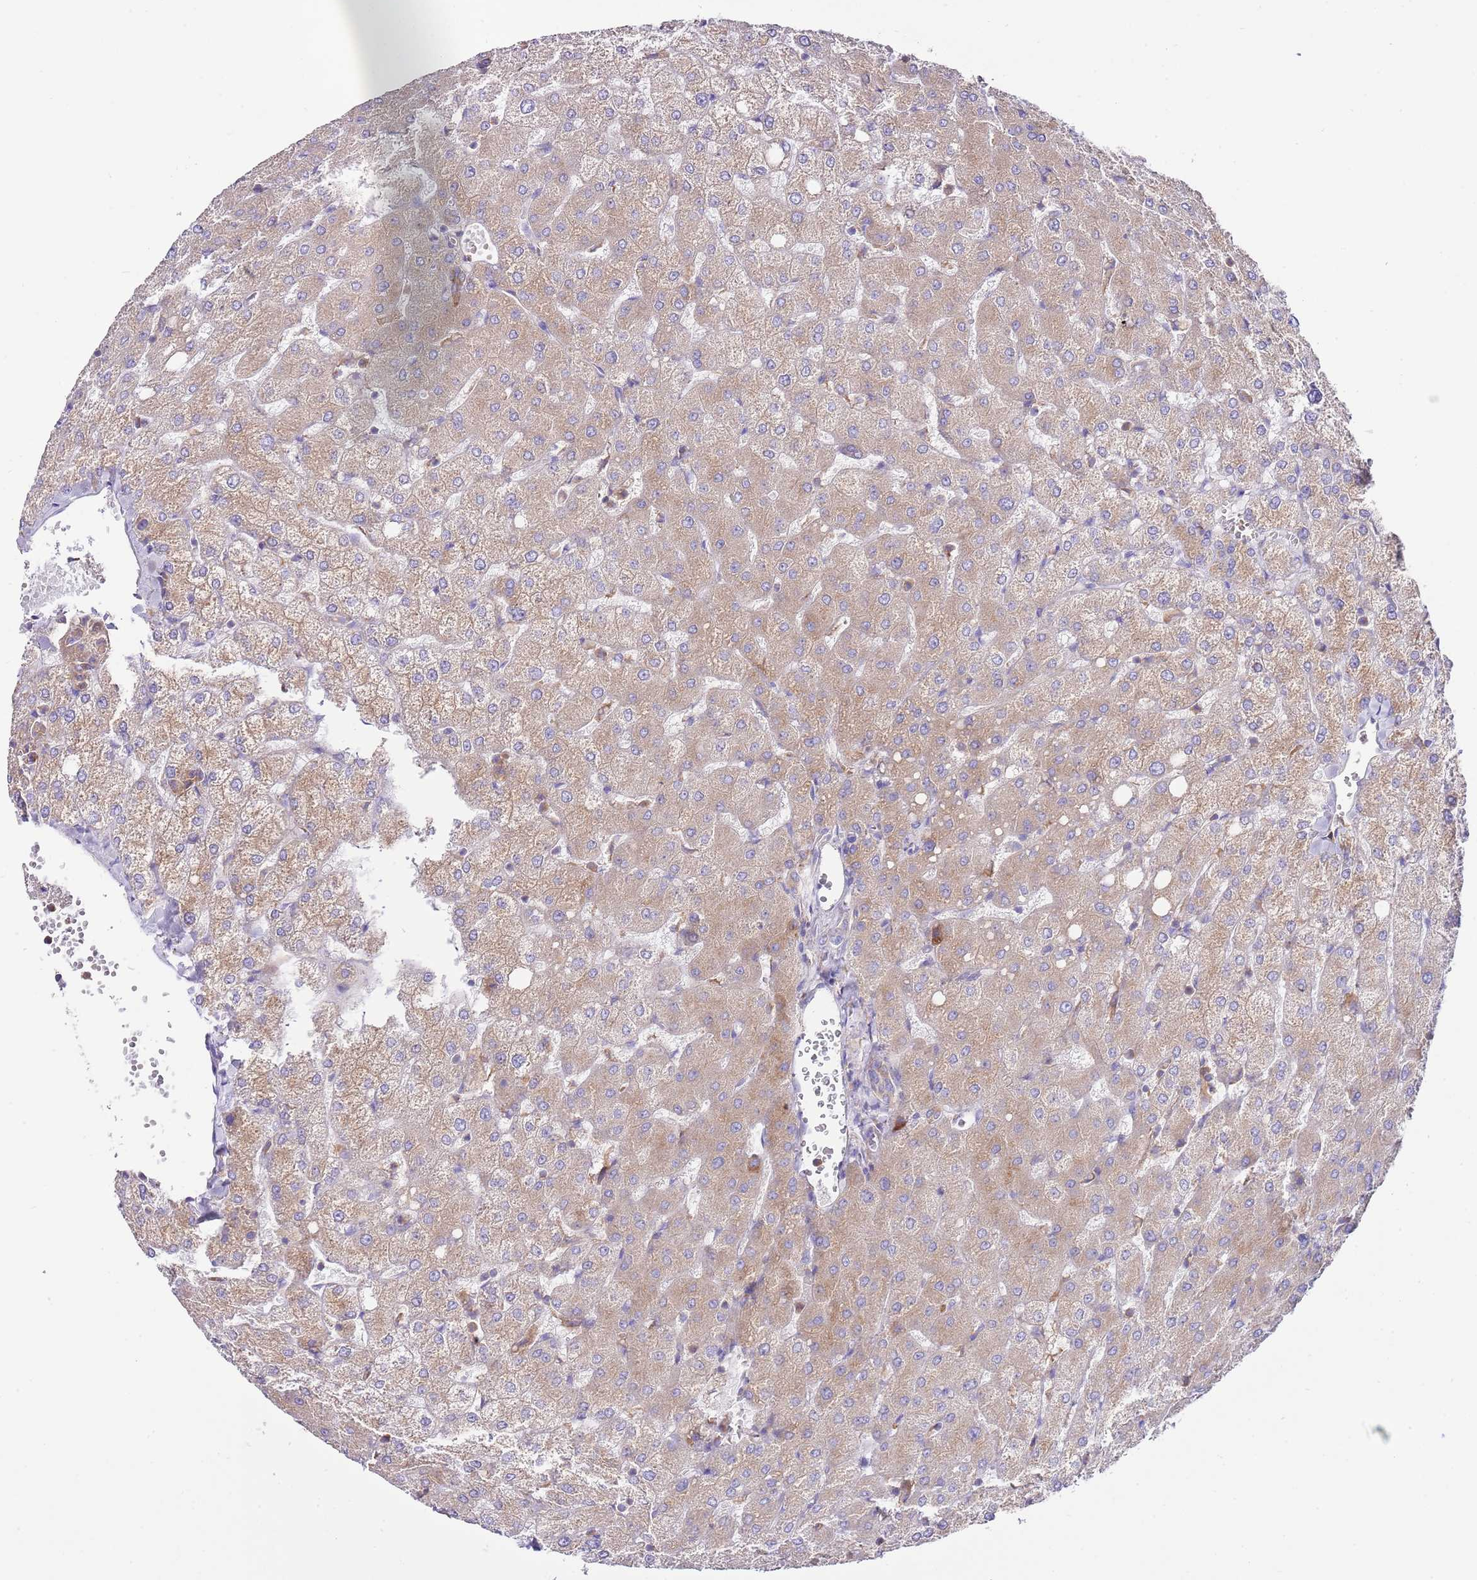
{"staining": {"intensity": "negative", "quantity": "none", "location": "none"}, "tissue": "liver", "cell_type": "Cholangiocytes", "image_type": "normal", "snomed": [{"axis": "morphology", "description": "Normal tissue, NOS"}, {"axis": "topography", "description": "Liver"}], "caption": "Normal liver was stained to show a protein in brown. There is no significant staining in cholangiocytes. Nuclei are stained in blue.", "gene": "RPS10", "patient": {"sex": "female", "age": 54}}